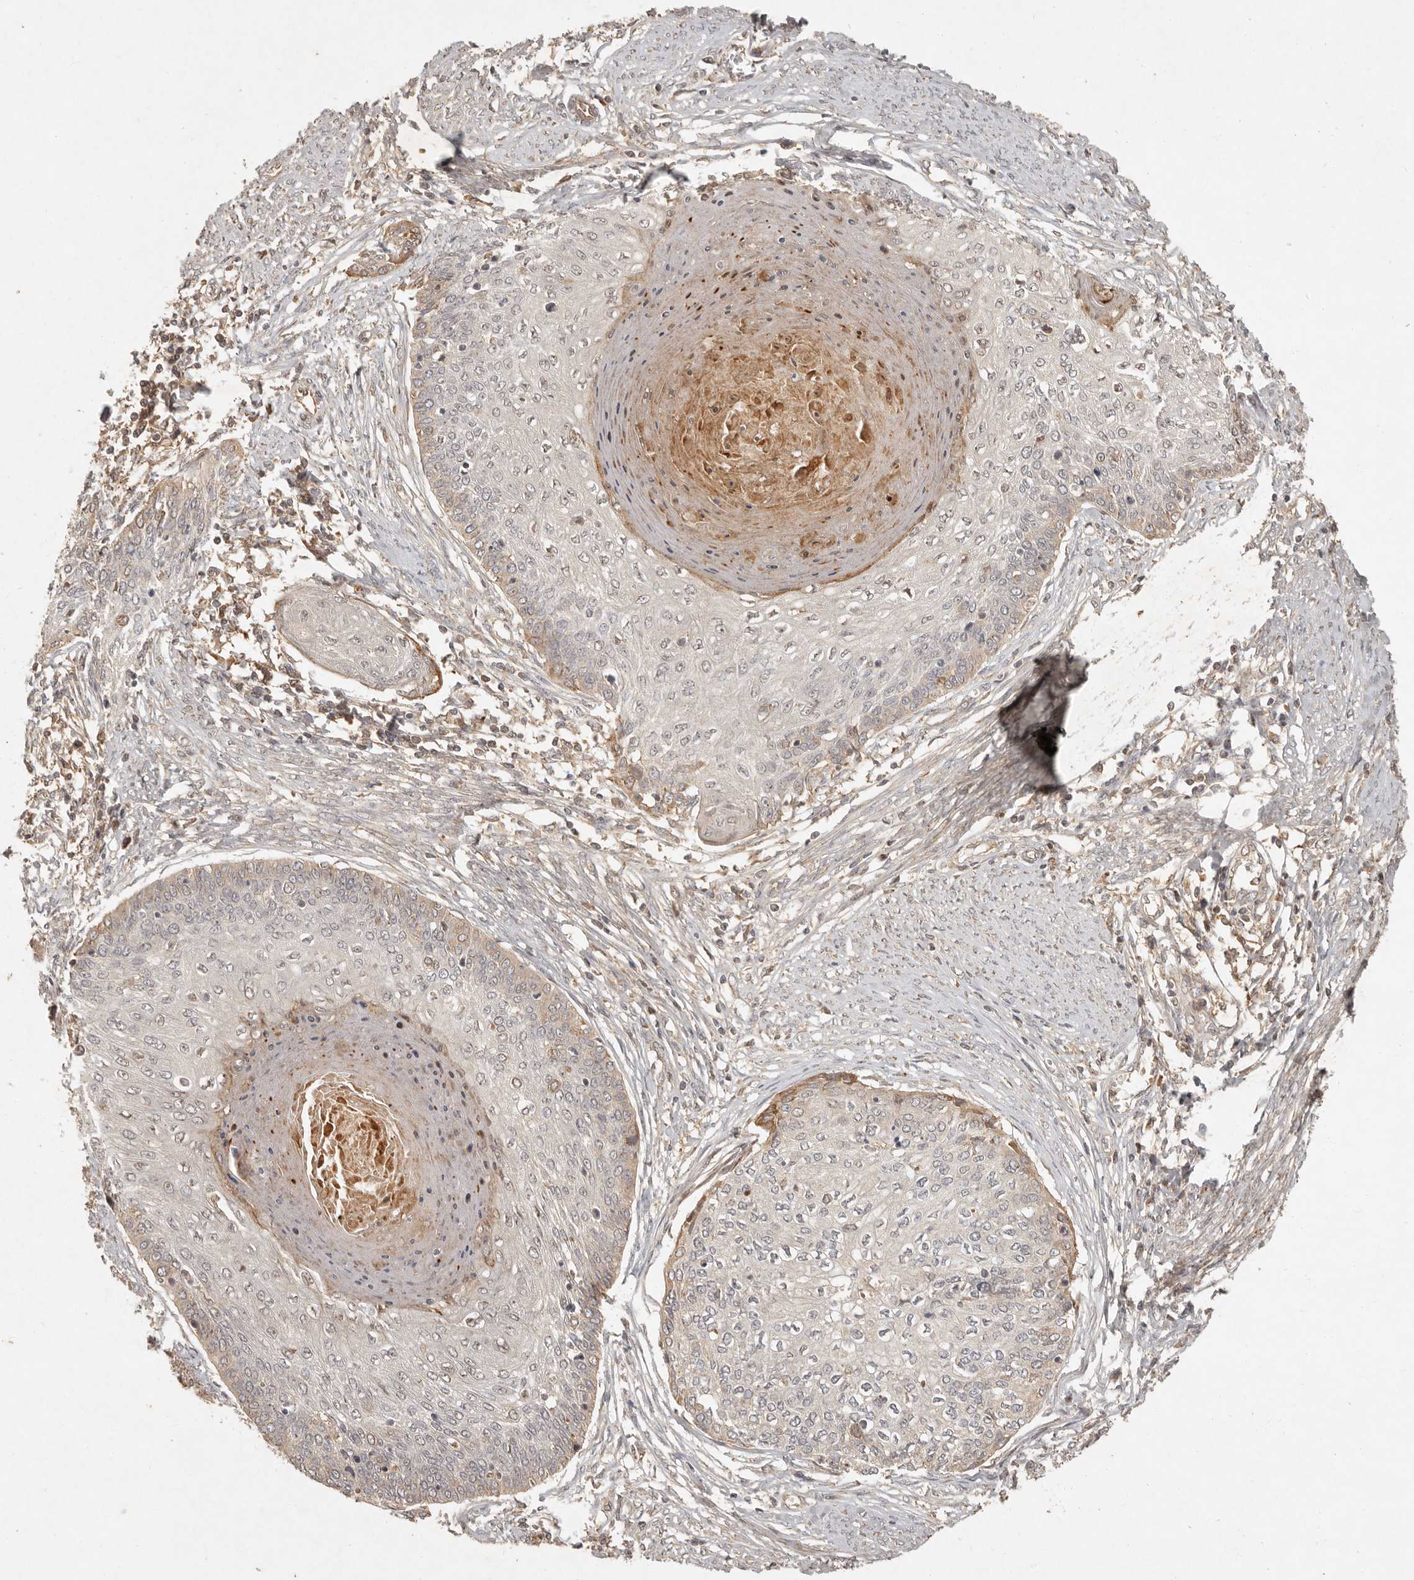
{"staining": {"intensity": "moderate", "quantity": "<25%", "location": "cytoplasmic/membranous"}, "tissue": "cervical cancer", "cell_type": "Tumor cells", "image_type": "cancer", "snomed": [{"axis": "morphology", "description": "Squamous cell carcinoma, NOS"}, {"axis": "topography", "description": "Cervix"}], "caption": "Human cervical cancer (squamous cell carcinoma) stained for a protein (brown) exhibits moderate cytoplasmic/membranous positive expression in approximately <25% of tumor cells.", "gene": "ANKRD61", "patient": {"sex": "female", "age": 37}}